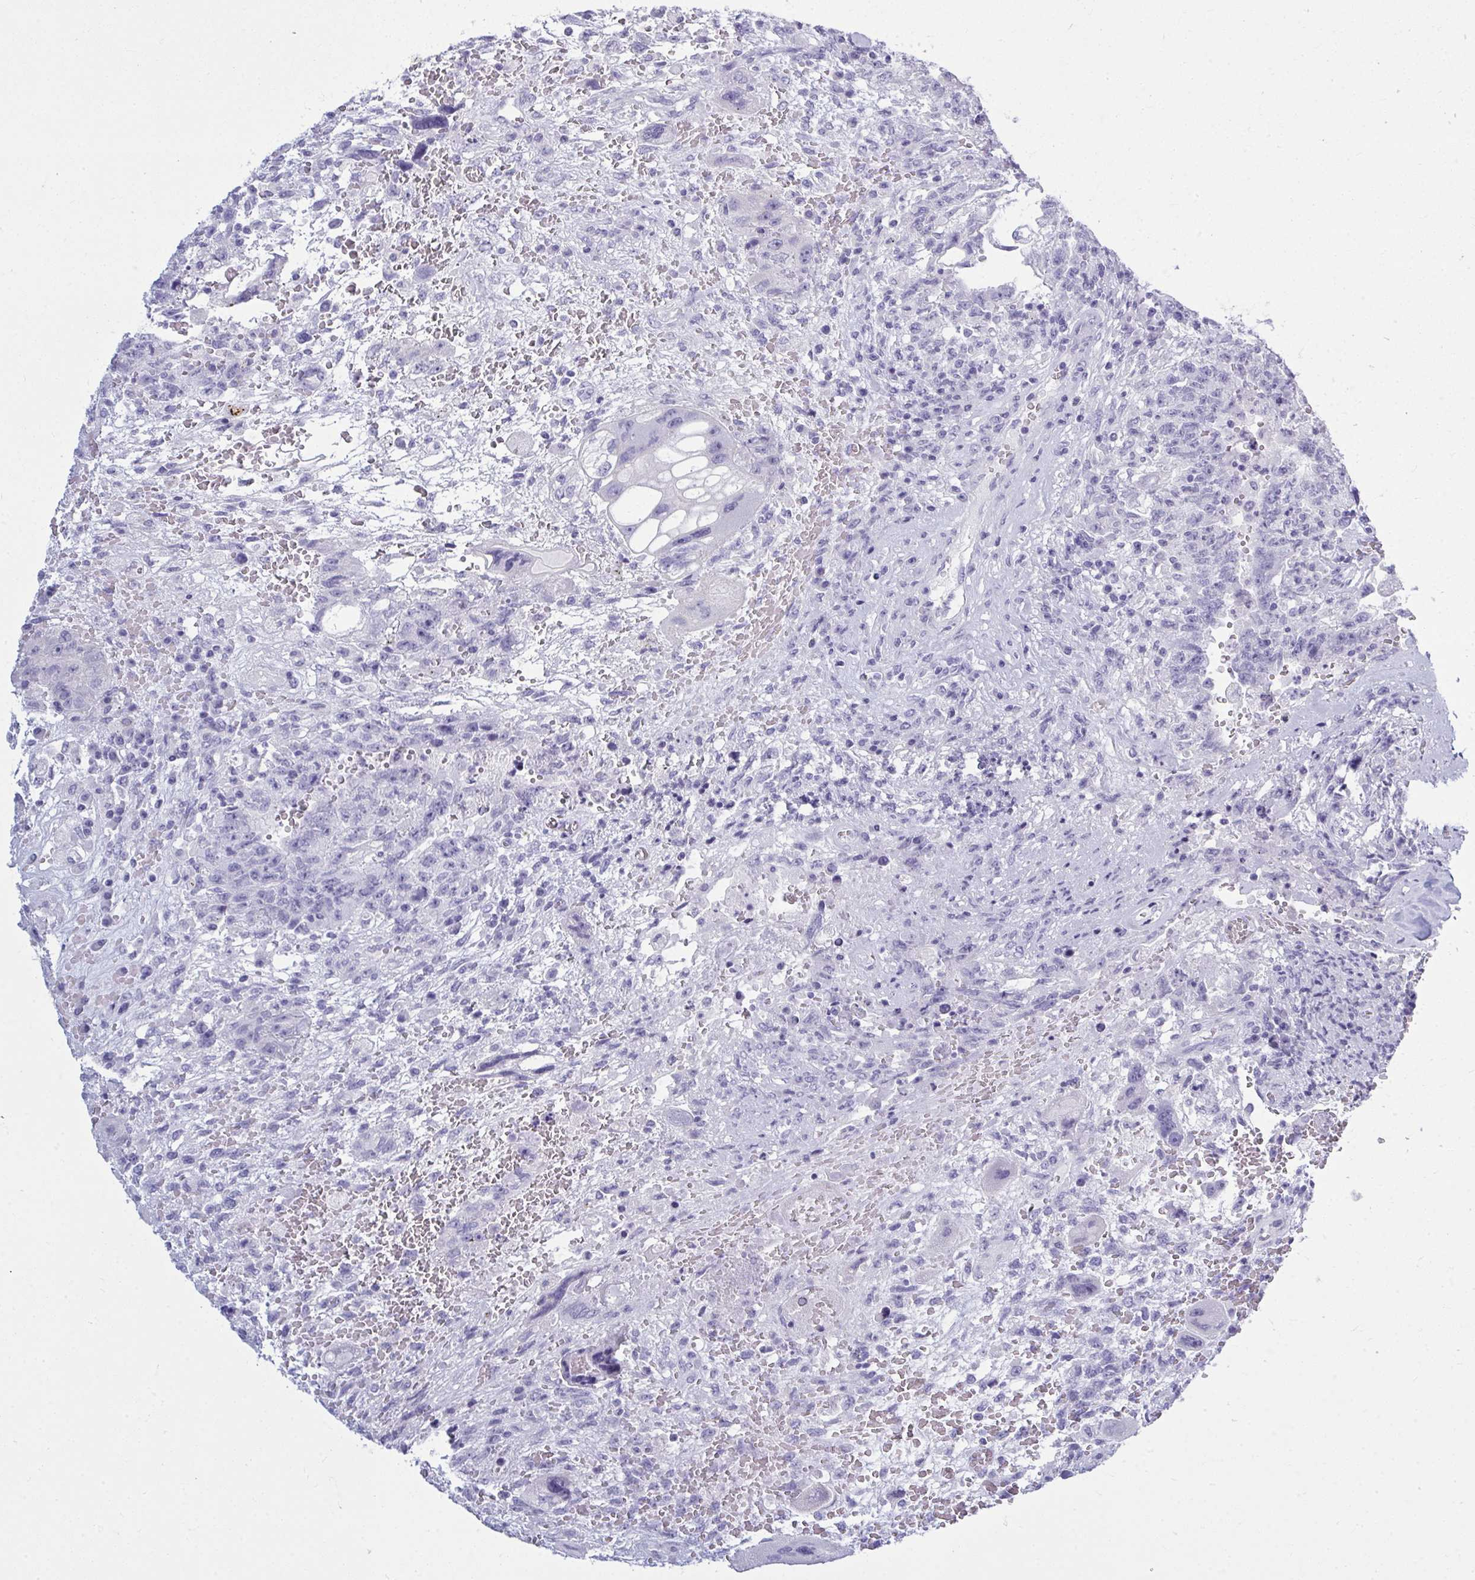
{"staining": {"intensity": "negative", "quantity": "none", "location": "none"}, "tissue": "testis cancer", "cell_type": "Tumor cells", "image_type": "cancer", "snomed": [{"axis": "morphology", "description": "Carcinoma, Embryonal, NOS"}, {"axis": "topography", "description": "Testis"}], "caption": "The image reveals no significant expression in tumor cells of testis cancer (embryonal carcinoma).", "gene": "QDPR", "patient": {"sex": "male", "age": 26}}